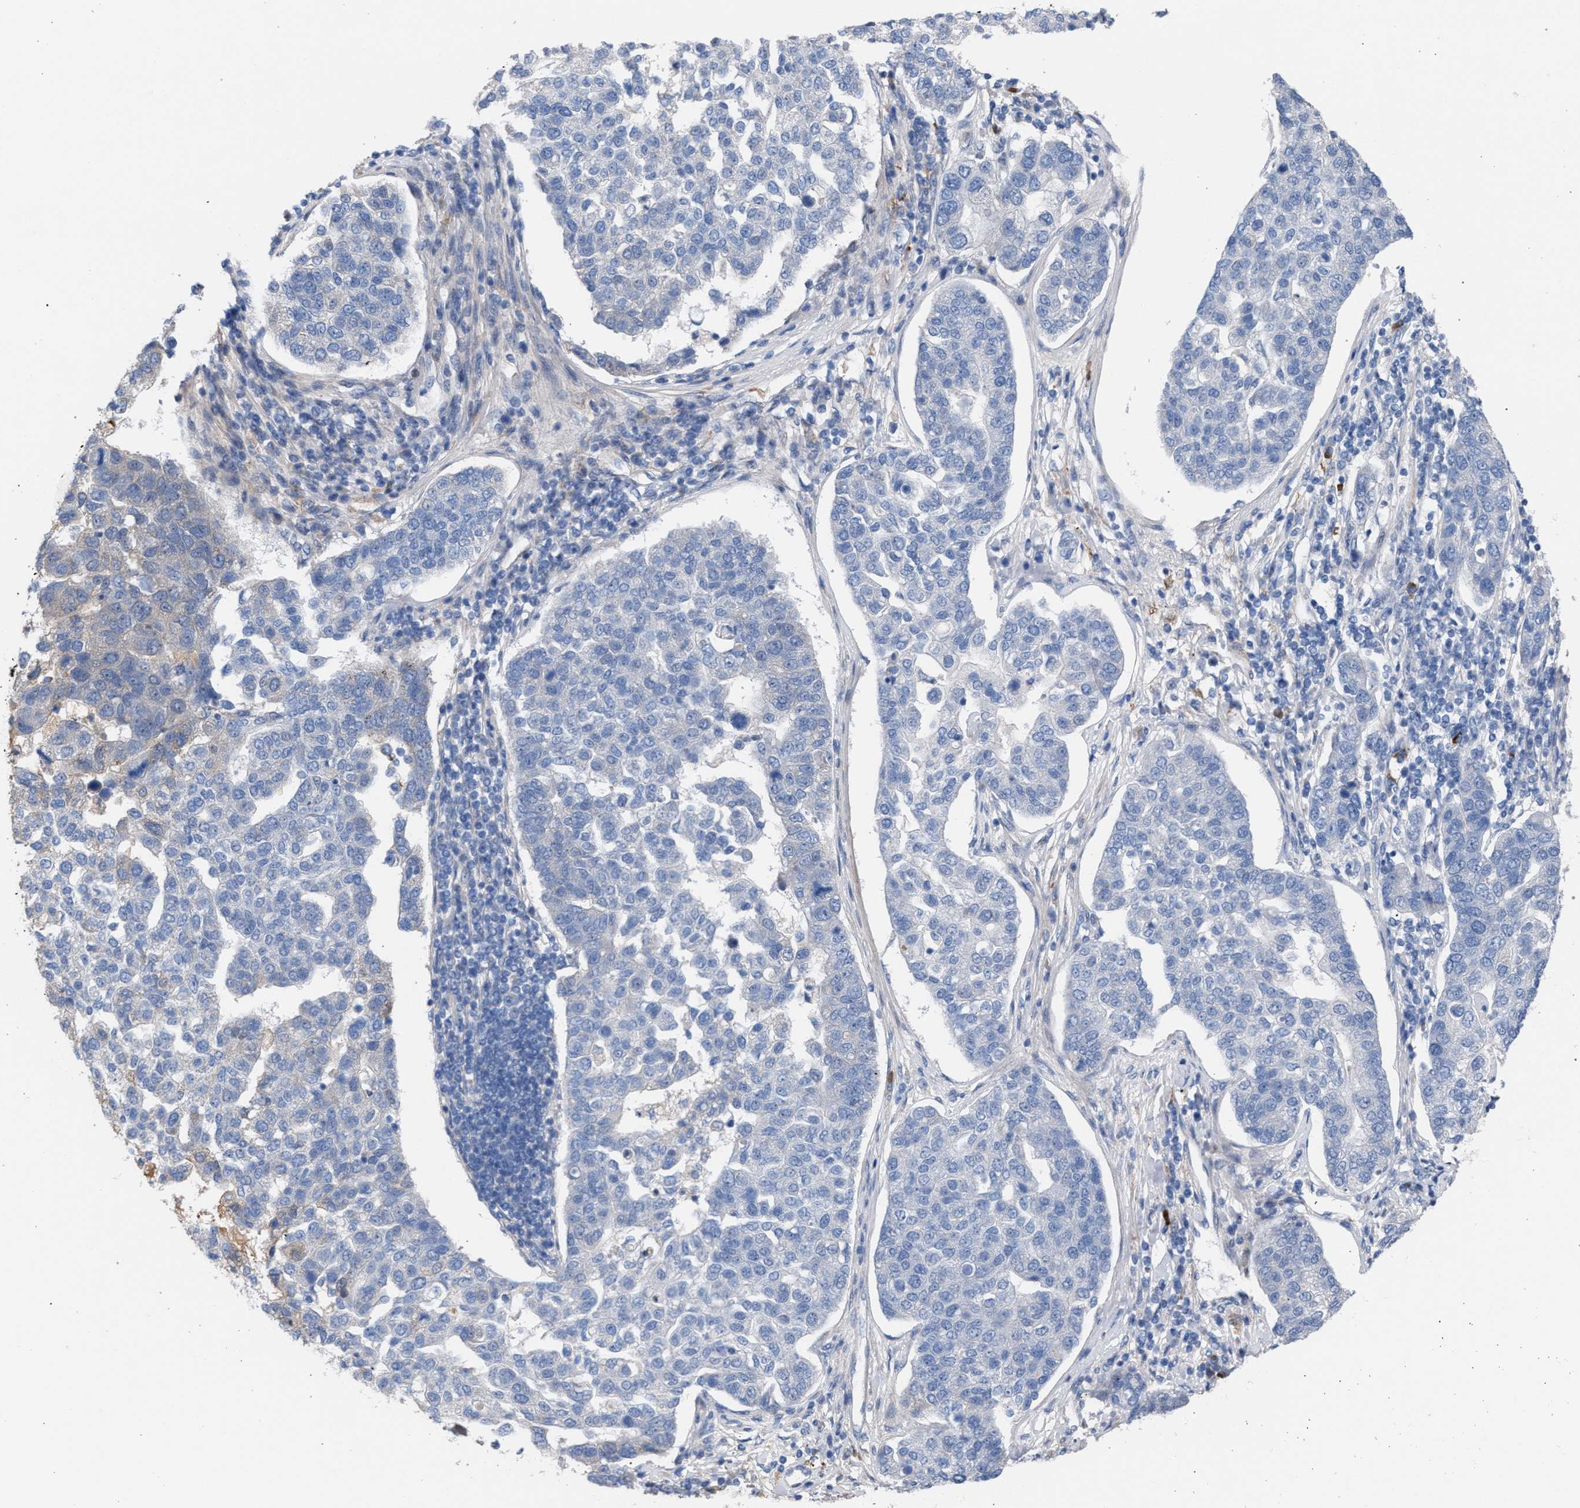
{"staining": {"intensity": "negative", "quantity": "none", "location": "none"}, "tissue": "pancreatic cancer", "cell_type": "Tumor cells", "image_type": "cancer", "snomed": [{"axis": "morphology", "description": "Adenocarcinoma, NOS"}, {"axis": "topography", "description": "Pancreas"}], "caption": "This is an immunohistochemistry photomicrograph of pancreatic adenocarcinoma. There is no positivity in tumor cells.", "gene": "RNF135", "patient": {"sex": "female", "age": 61}}